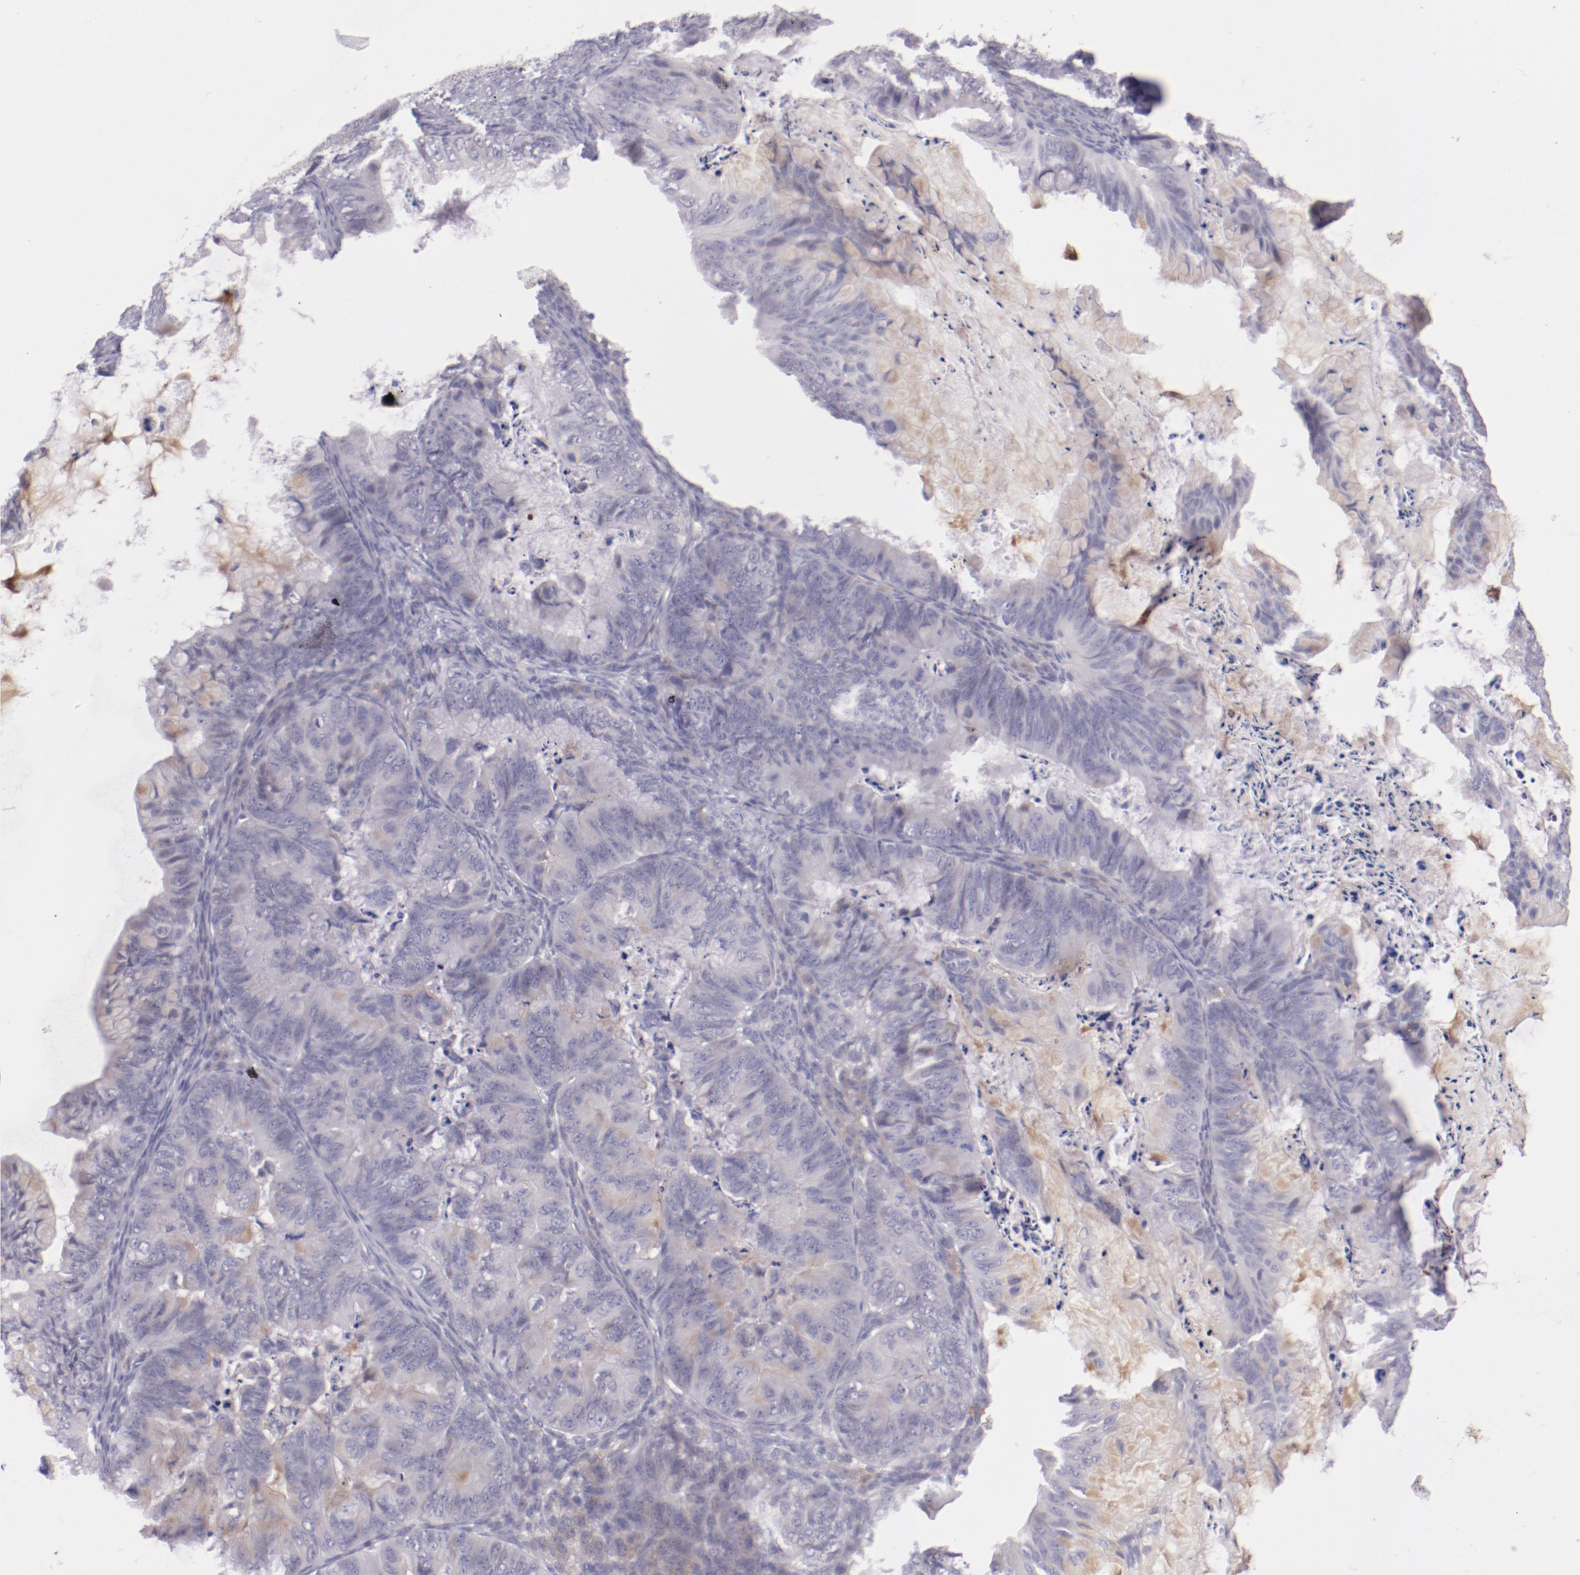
{"staining": {"intensity": "weak", "quantity": "<25%", "location": "cytoplasmic/membranous"}, "tissue": "ovarian cancer", "cell_type": "Tumor cells", "image_type": "cancer", "snomed": [{"axis": "morphology", "description": "Cystadenocarcinoma, mucinous, NOS"}, {"axis": "topography", "description": "Ovary"}], "caption": "Protein analysis of ovarian cancer exhibits no significant expression in tumor cells.", "gene": "TRAF3", "patient": {"sex": "female", "age": 36}}